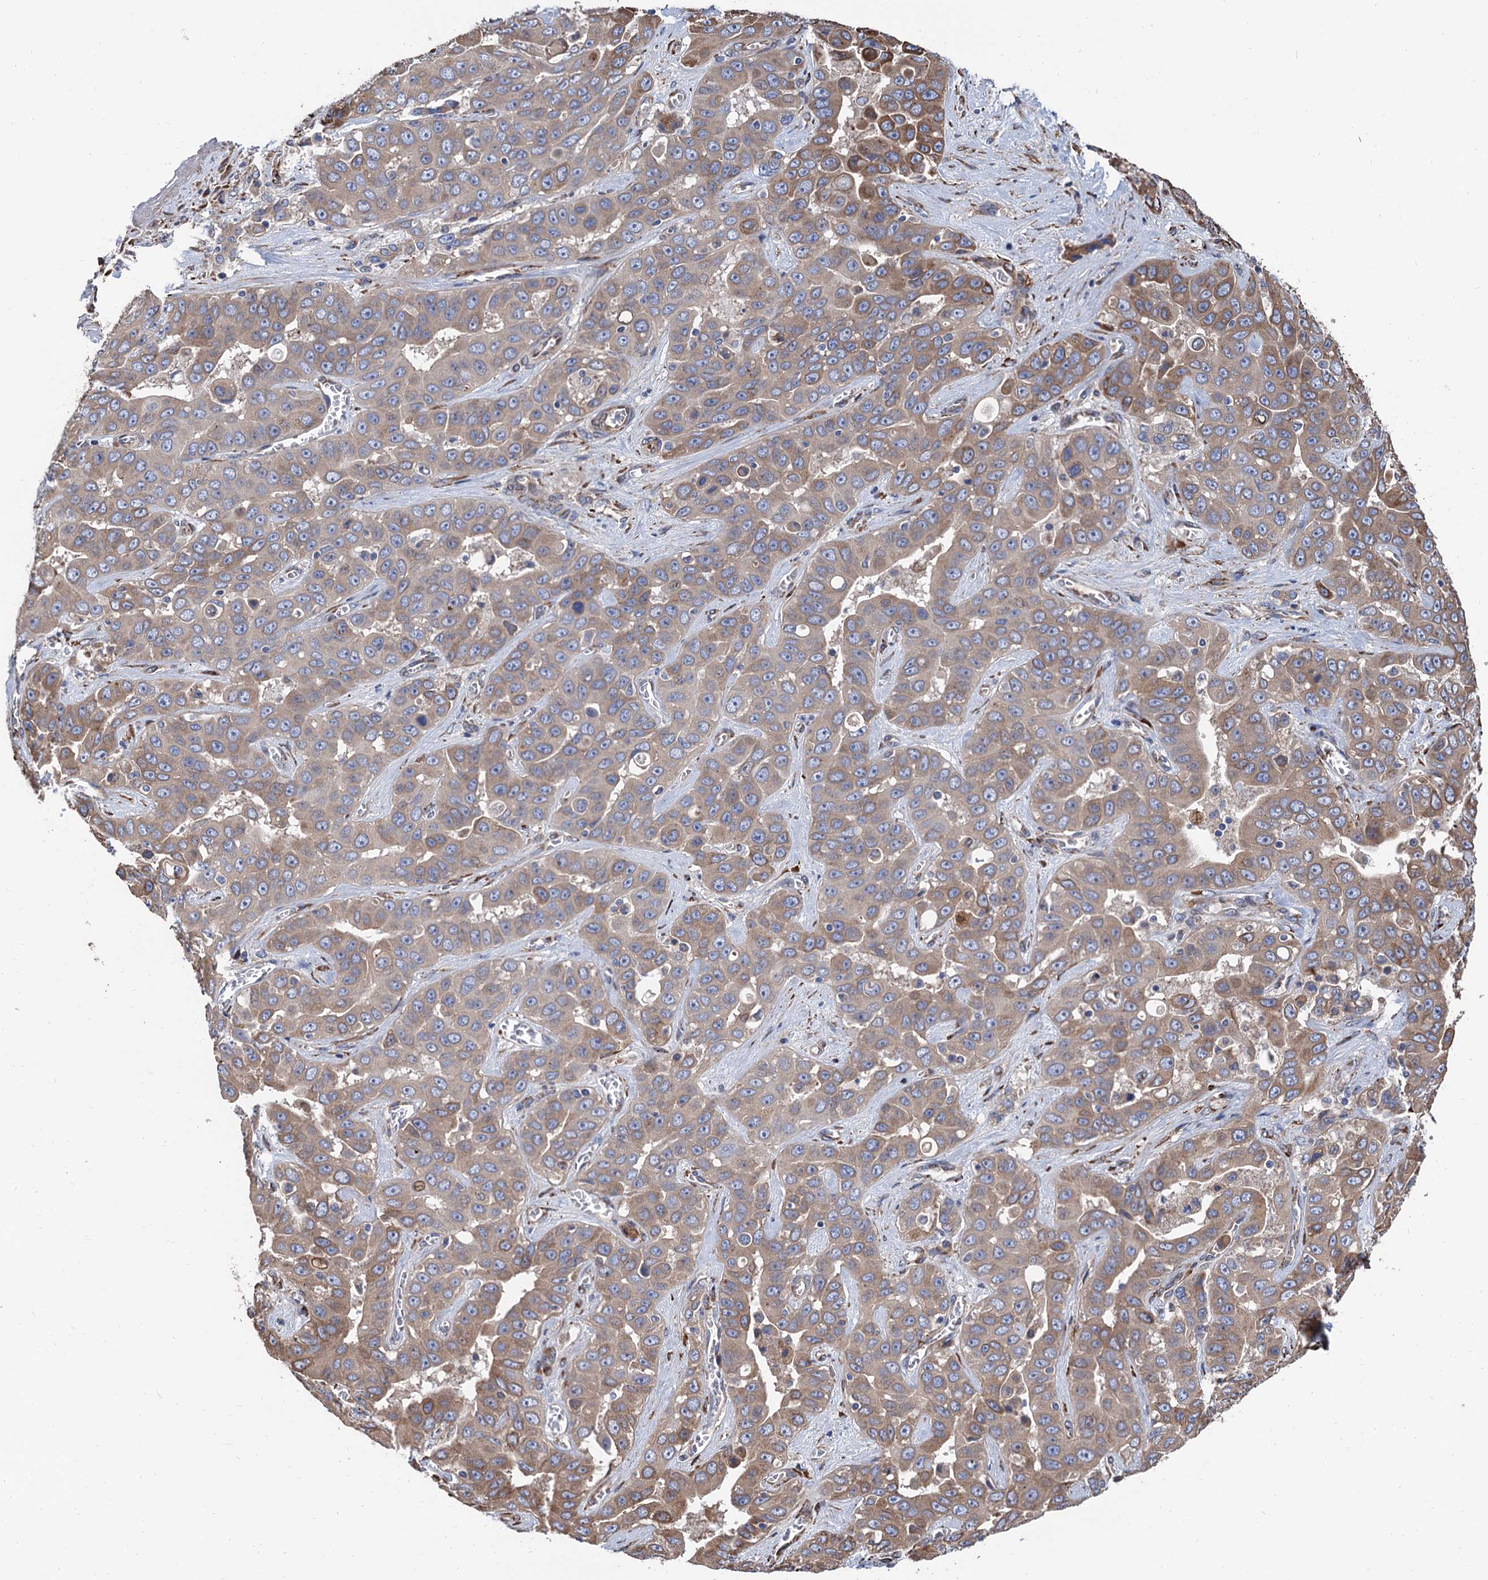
{"staining": {"intensity": "weak", "quantity": "25%-75%", "location": "cytoplasmic/membranous"}, "tissue": "liver cancer", "cell_type": "Tumor cells", "image_type": "cancer", "snomed": [{"axis": "morphology", "description": "Cholangiocarcinoma"}, {"axis": "topography", "description": "Liver"}], "caption": "Protein expression analysis of liver cancer demonstrates weak cytoplasmic/membranous expression in approximately 25%-75% of tumor cells.", "gene": "CNNM1", "patient": {"sex": "female", "age": 52}}